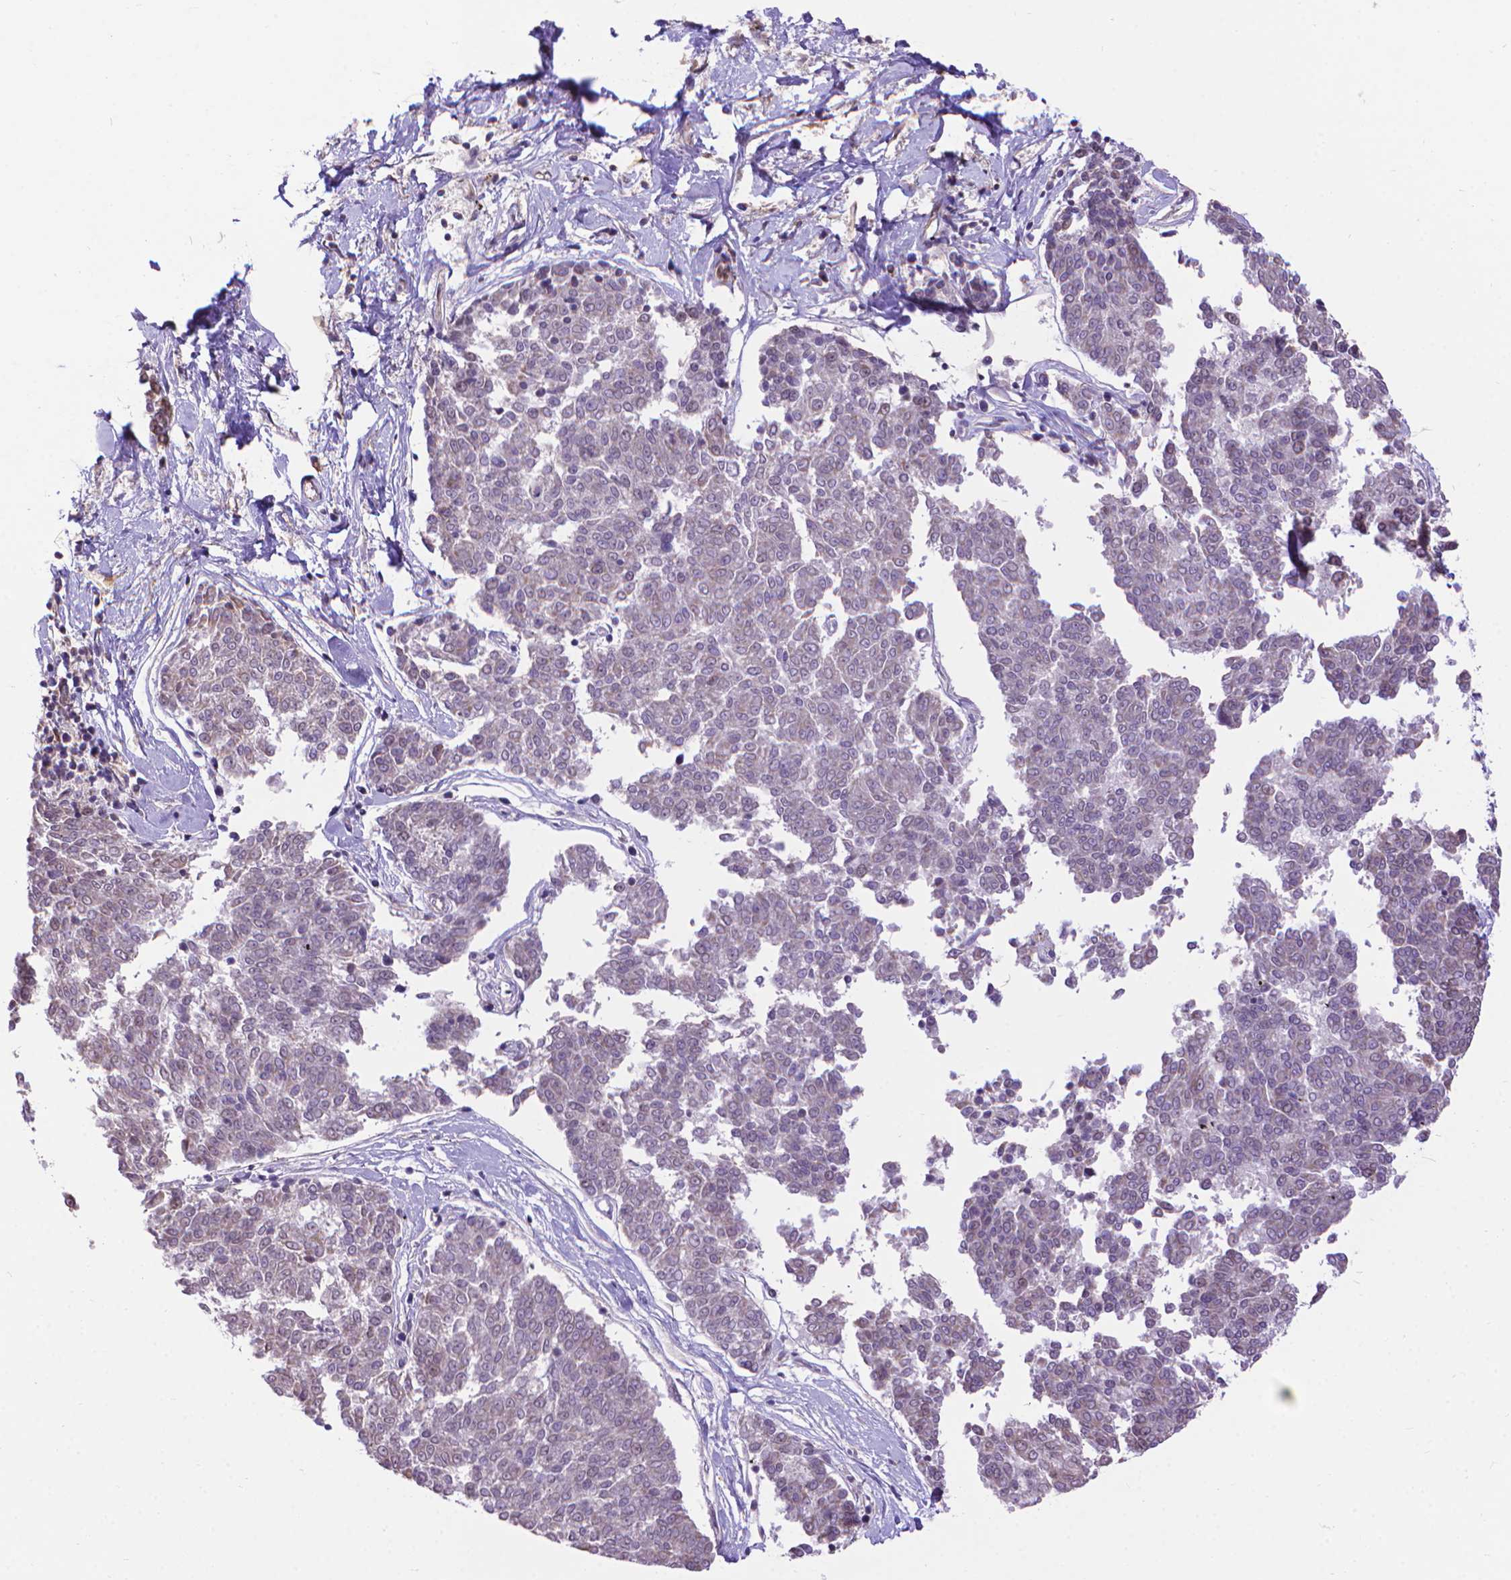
{"staining": {"intensity": "negative", "quantity": "none", "location": "none"}, "tissue": "melanoma", "cell_type": "Tumor cells", "image_type": "cancer", "snomed": [{"axis": "morphology", "description": "Malignant melanoma, NOS"}, {"axis": "topography", "description": "Skin"}], "caption": "Photomicrograph shows no significant protein expression in tumor cells of melanoma.", "gene": "TMEM135", "patient": {"sex": "female", "age": 72}}